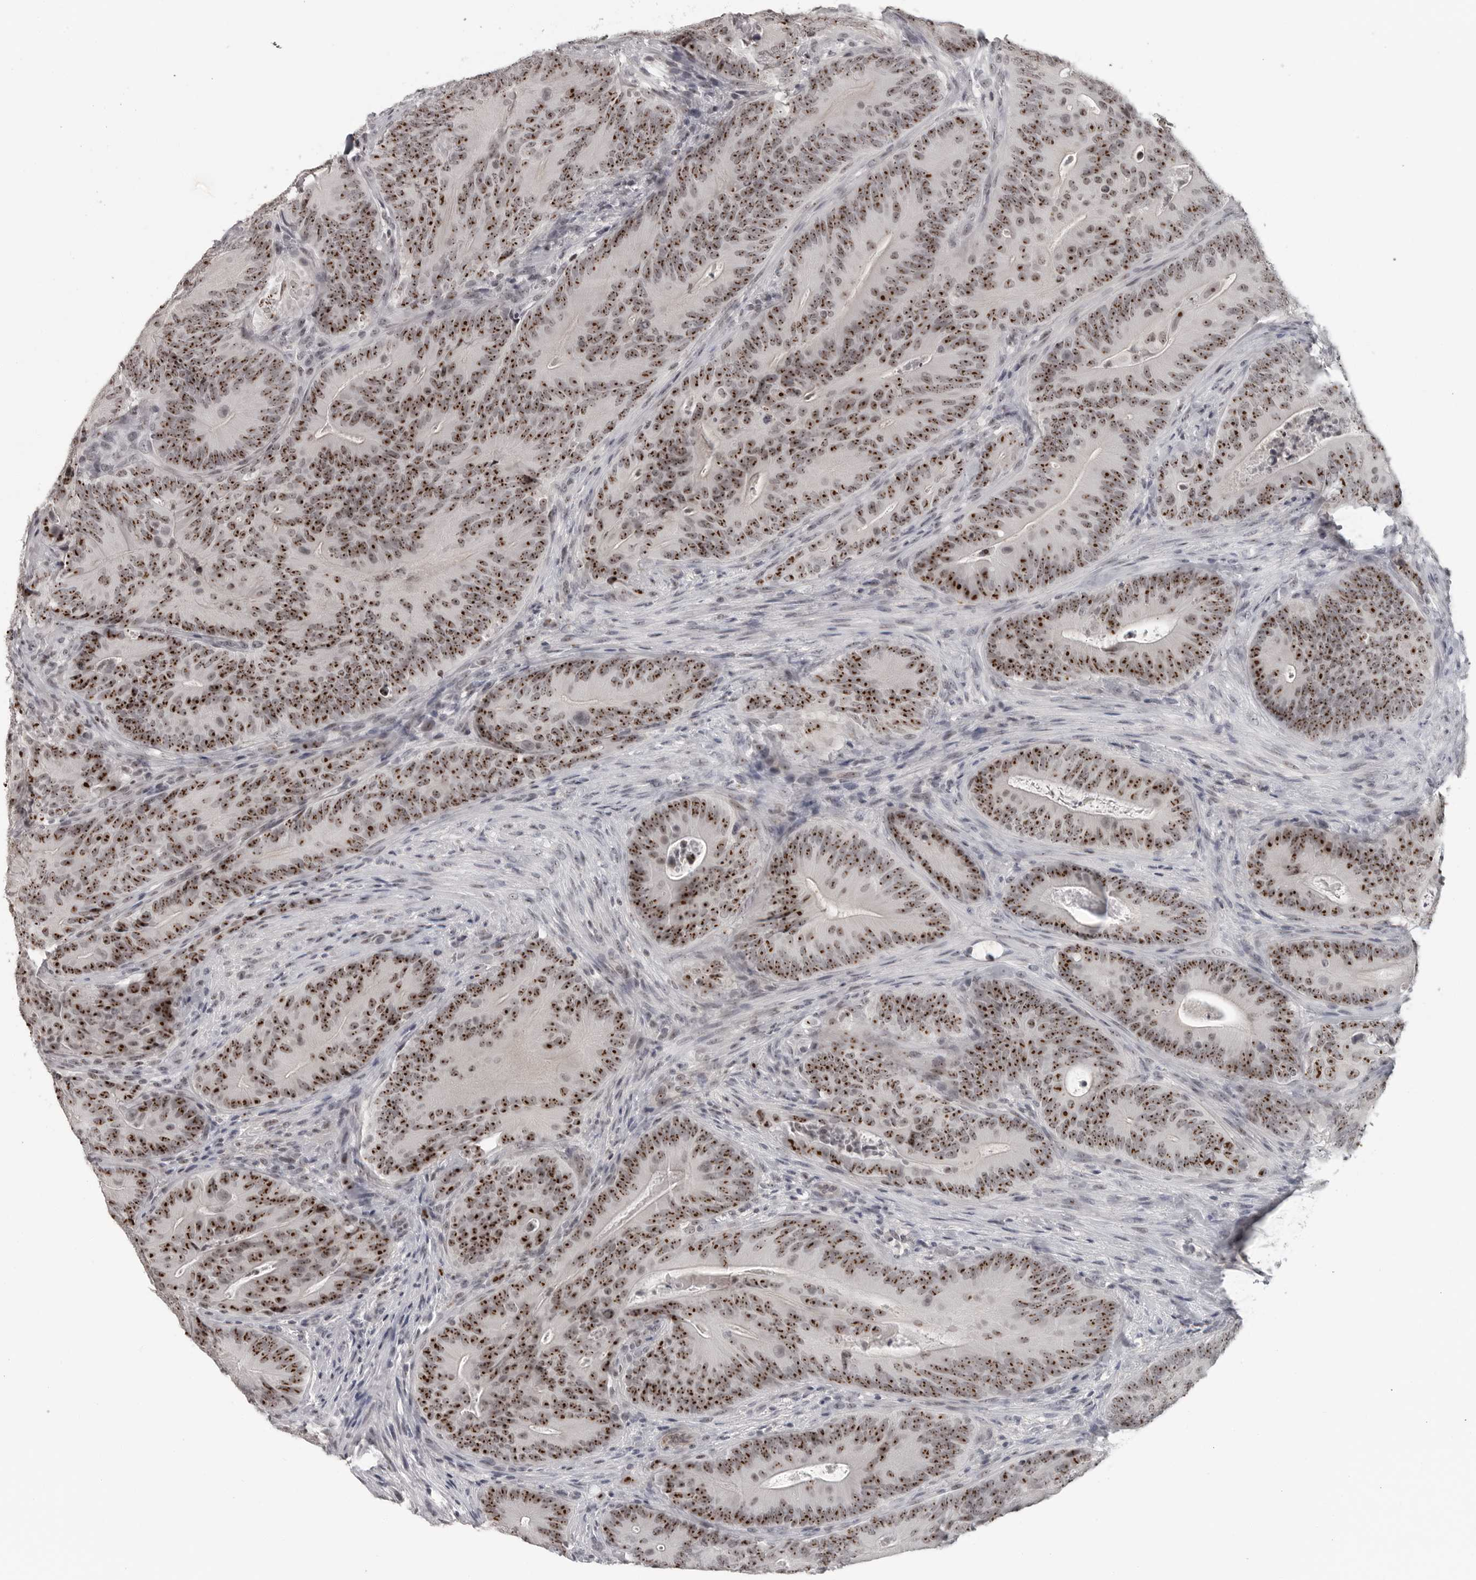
{"staining": {"intensity": "strong", "quantity": ">75%", "location": "nuclear"}, "tissue": "colorectal cancer", "cell_type": "Tumor cells", "image_type": "cancer", "snomed": [{"axis": "morphology", "description": "Normal tissue, NOS"}, {"axis": "topography", "description": "Colon"}], "caption": "Immunohistochemistry (IHC) of colorectal cancer displays high levels of strong nuclear staining in about >75% of tumor cells.", "gene": "DDX54", "patient": {"sex": "female", "age": 82}}